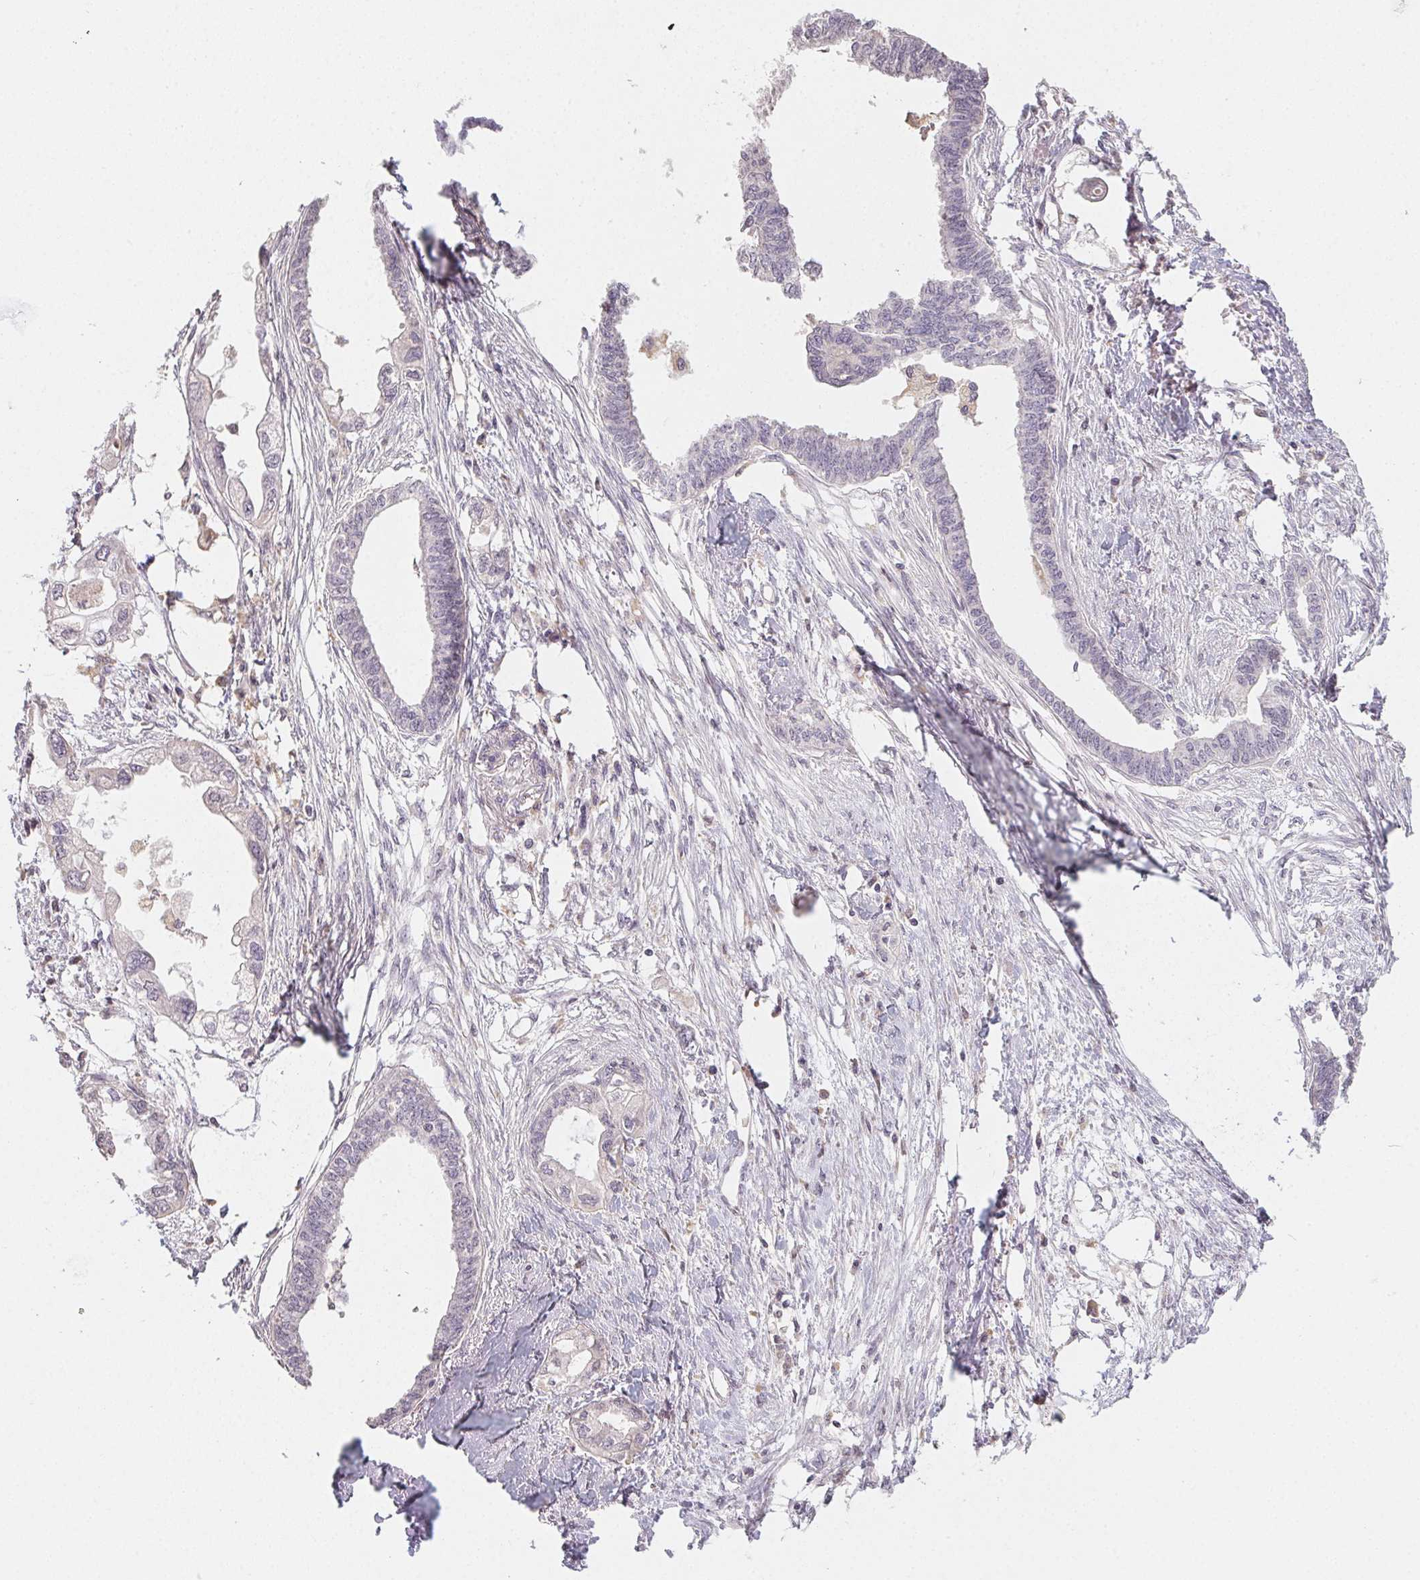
{"staining": {"intensity": "negative", "quantity": "none", "location": "none"}, "tissue": "endometrial cancer", "cell_type": "Tumor cells", "image_type": "cancer", "snomed": [{"axis": "morphology", "description": "Adenocarcinoma, NOS"}, {"axis": "morphology", "description": "Adenocarcinoma, metastatic, NOS"}, {"axis": "topography", "description": "Adipose tissue"}, {"axis": "topography", "description": "Endometrium"}], "caption": "Image shows no protein expression in tumor cells of endometrial cancer tissue. (Stains: DAB immunohistochemistry with hematoxylin counter stain, Microscopy: brightfield microscopy at high magnification).", "gene": "SLC6A18", "patient": {"sex": "female", "age": 67}}